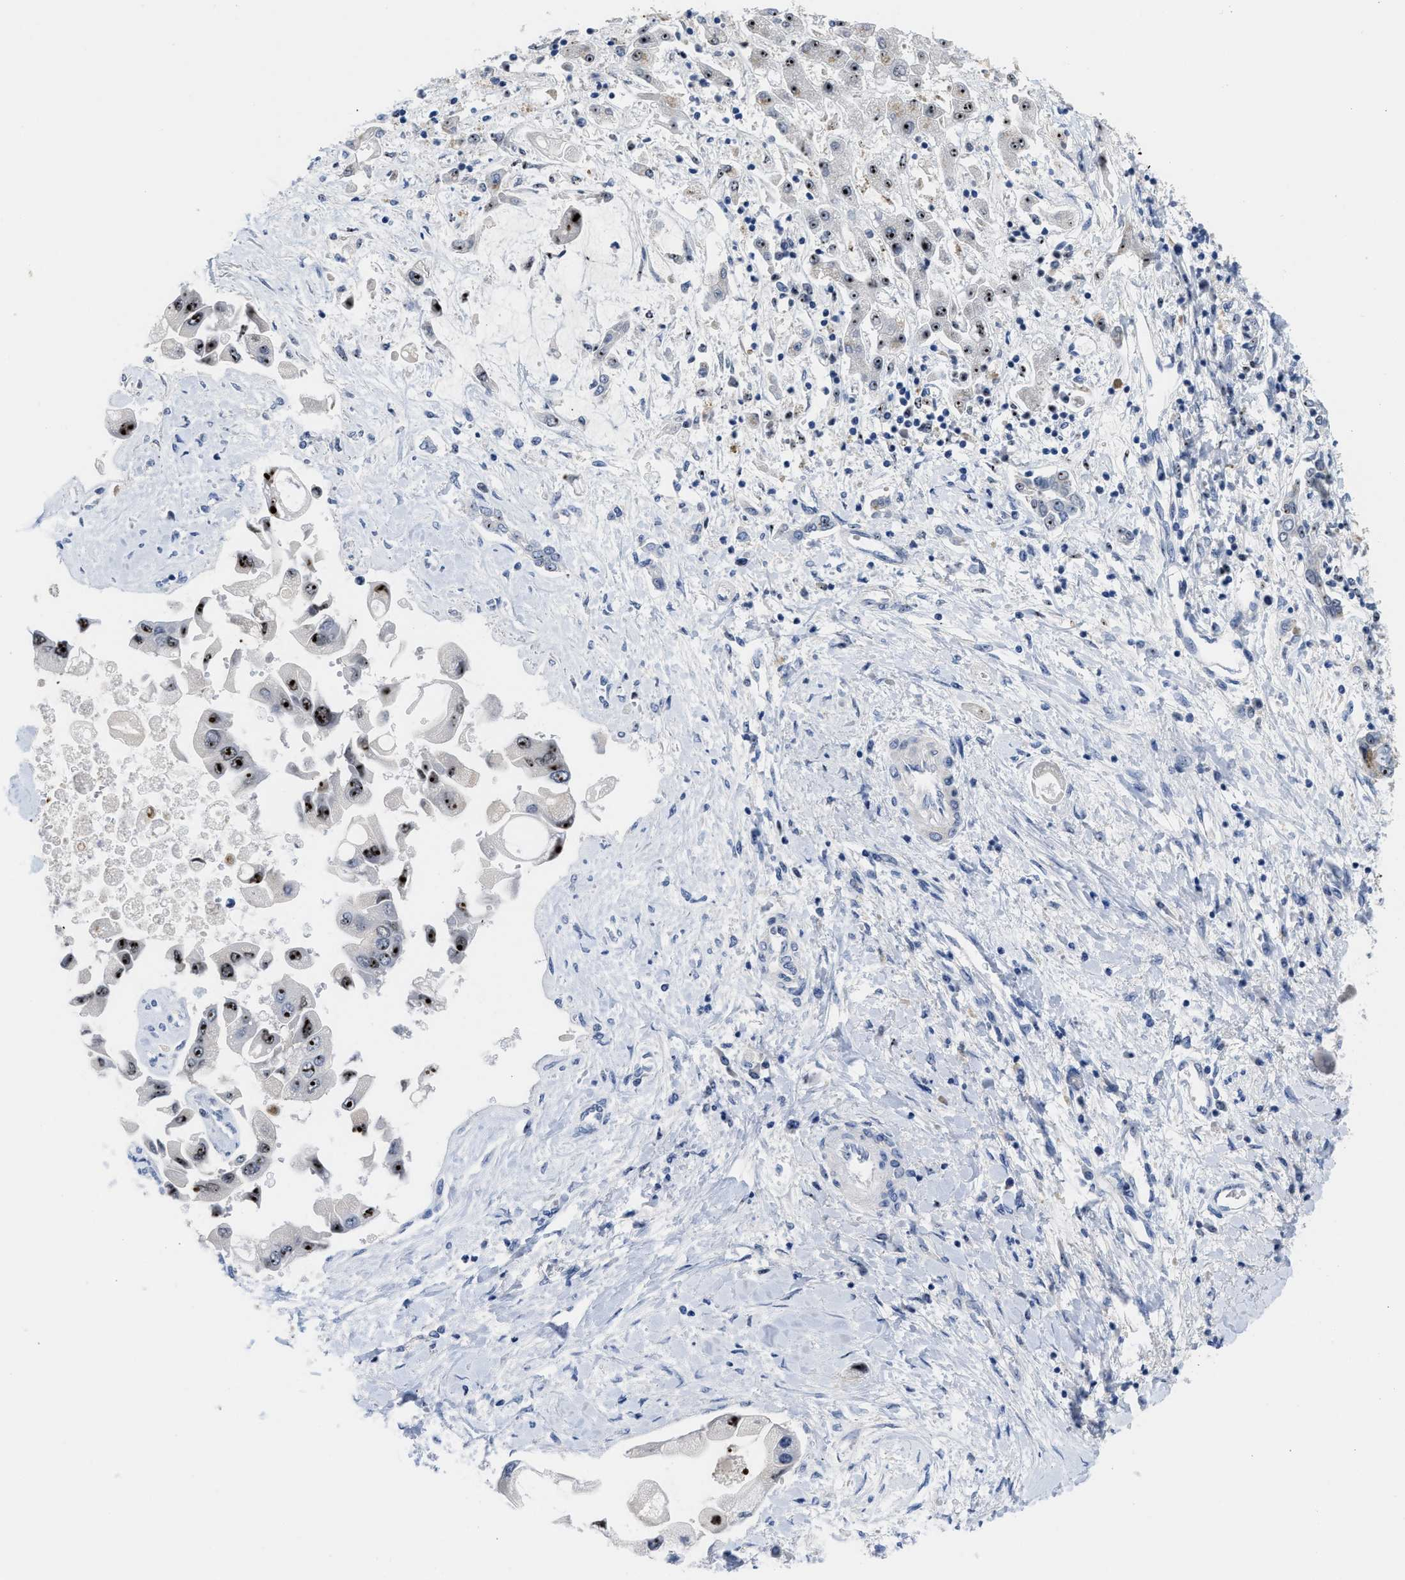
{"staining": {"intensity": "strong", "quantity": "25%-75%", "location": "nuclear"}, "tissue": "liver cancer", "cell_type": "Tumor cells", "image_type": "cancer", "snomed": [{"axis": "morphology", "description": "Cholangiocarcinoma"}, {"axis": "topography", "description": "Liver"}], "caption": "Tumor cells demonstrate strong nuclear staining in approximately 25%-75% of cells in liver cholangiocarcinoma.", "gene": "NOP58", "patient": {"sex": "male", "age": 50}}